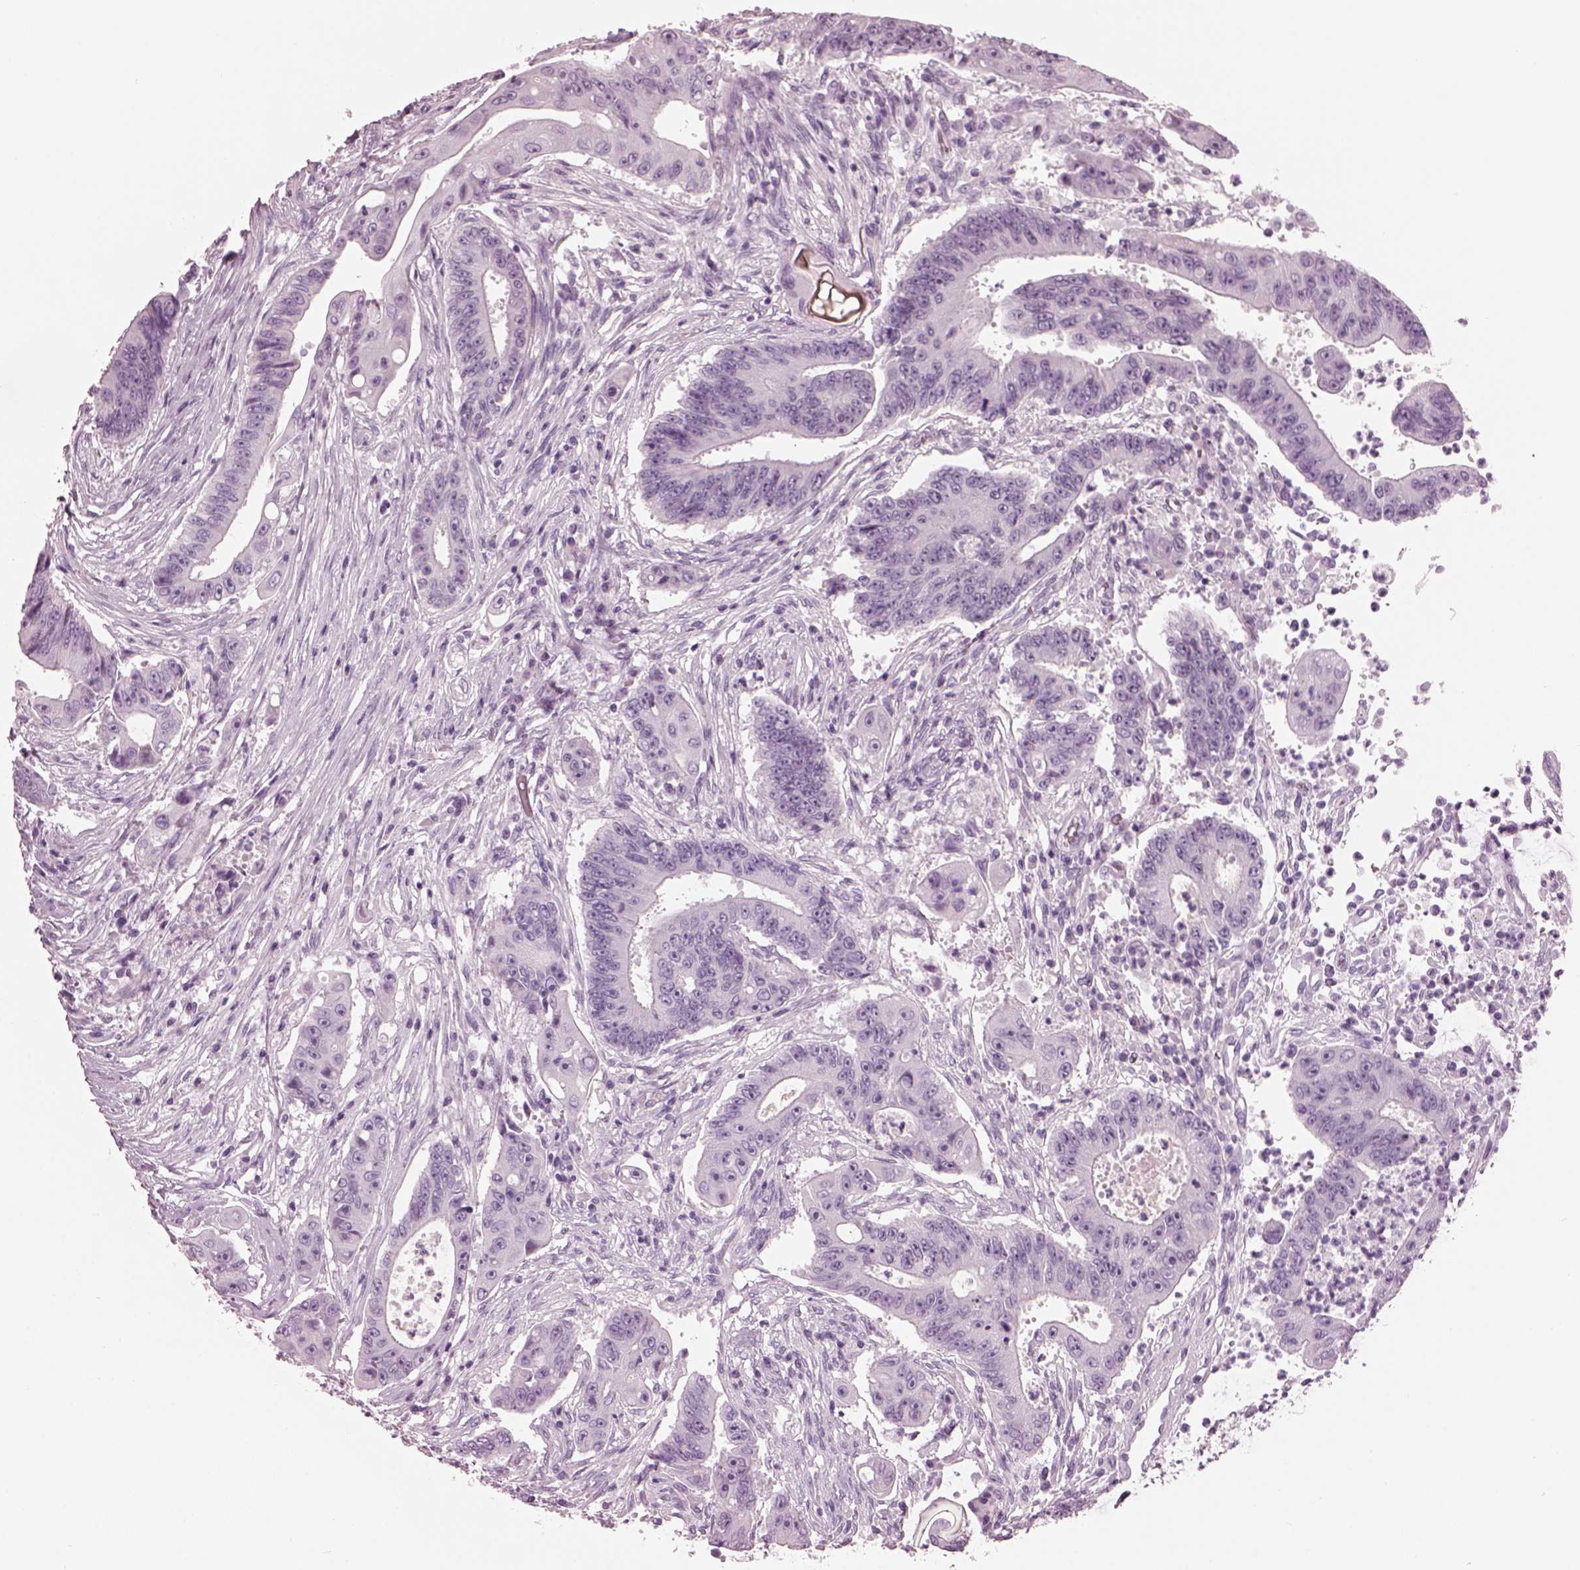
{"staining": {"intensity": "negative", "quantity": "none", "location": "none"}, "tissue": "colorectal cancer", "cell_type": "Tumor cells", "image_type": "cancer", "snomed": [{"axis": "morphology", "description": "Adenocarcinoma, NOS"}, {"axis": "topography", "description": "Rectum"}], "caption": "Tumor cells show no significant staining in colorectal cancer.", "gene": "HYDIN", "patient": {"sex": "male", "age": 54}}